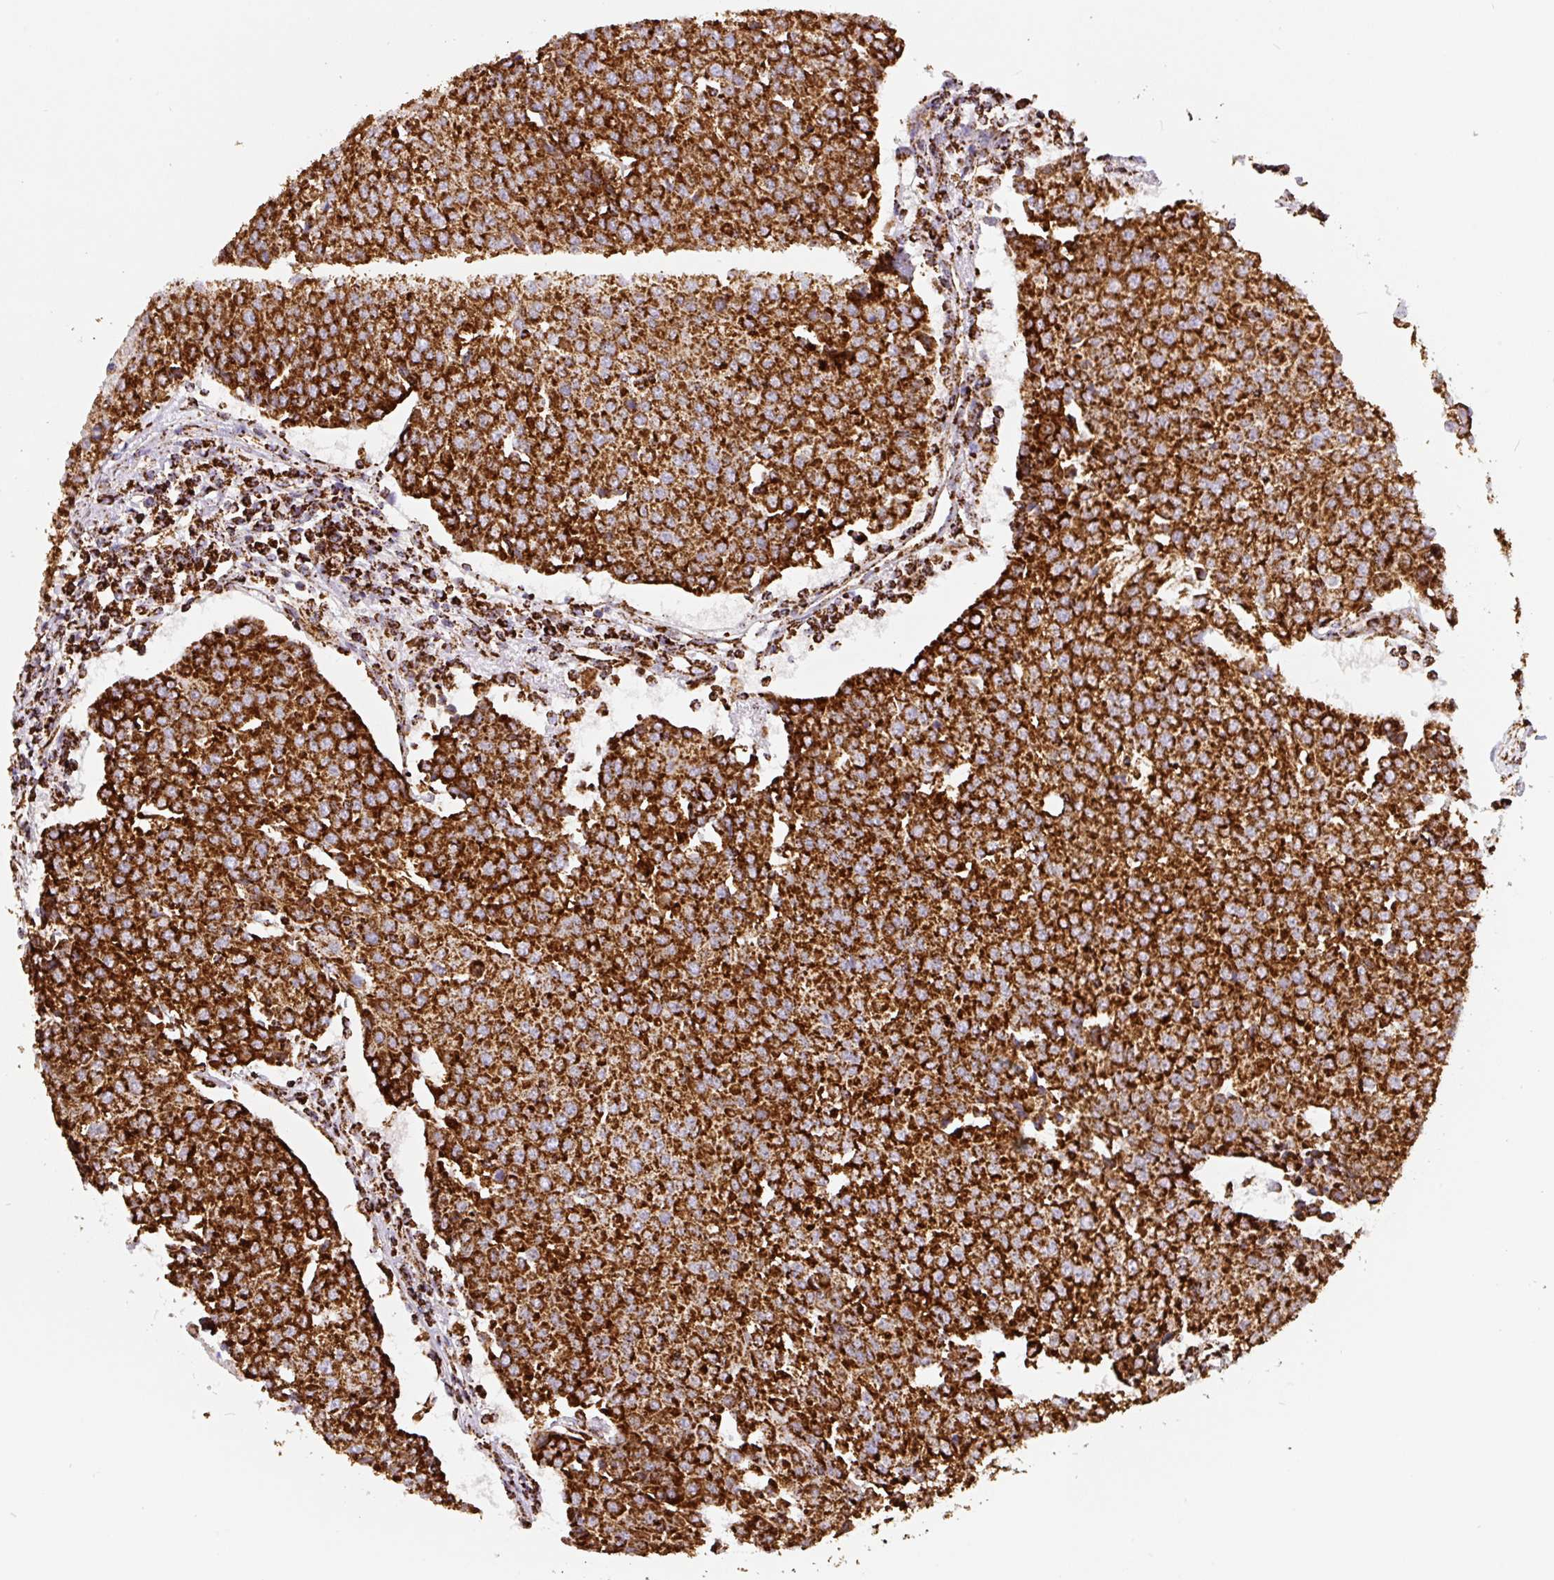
{"staining": {"intensity": "strong", "quantity": ">75%", "location": "cytoplasmic/membranous"}, "tissue": "urothelial cancer", "cell_type": "Tumor cells", "image_type": "cancer", "snomed": [{"axis": "morphology", "description": "Urothelial carcinoma, High grade"}, {"axis": "topography", "description": "Urinary bladder"}], "caption": "IHC (DAB (3,3'-diaminobenzidine)) staining of human high-grade urothelial carcinoma exhibits strong cytoplasmic/membranous protein positivity in approximately >75% of tumor cells.", "gene": "ATP5F1A", "patient": {"sex": "female", "age": 85}}